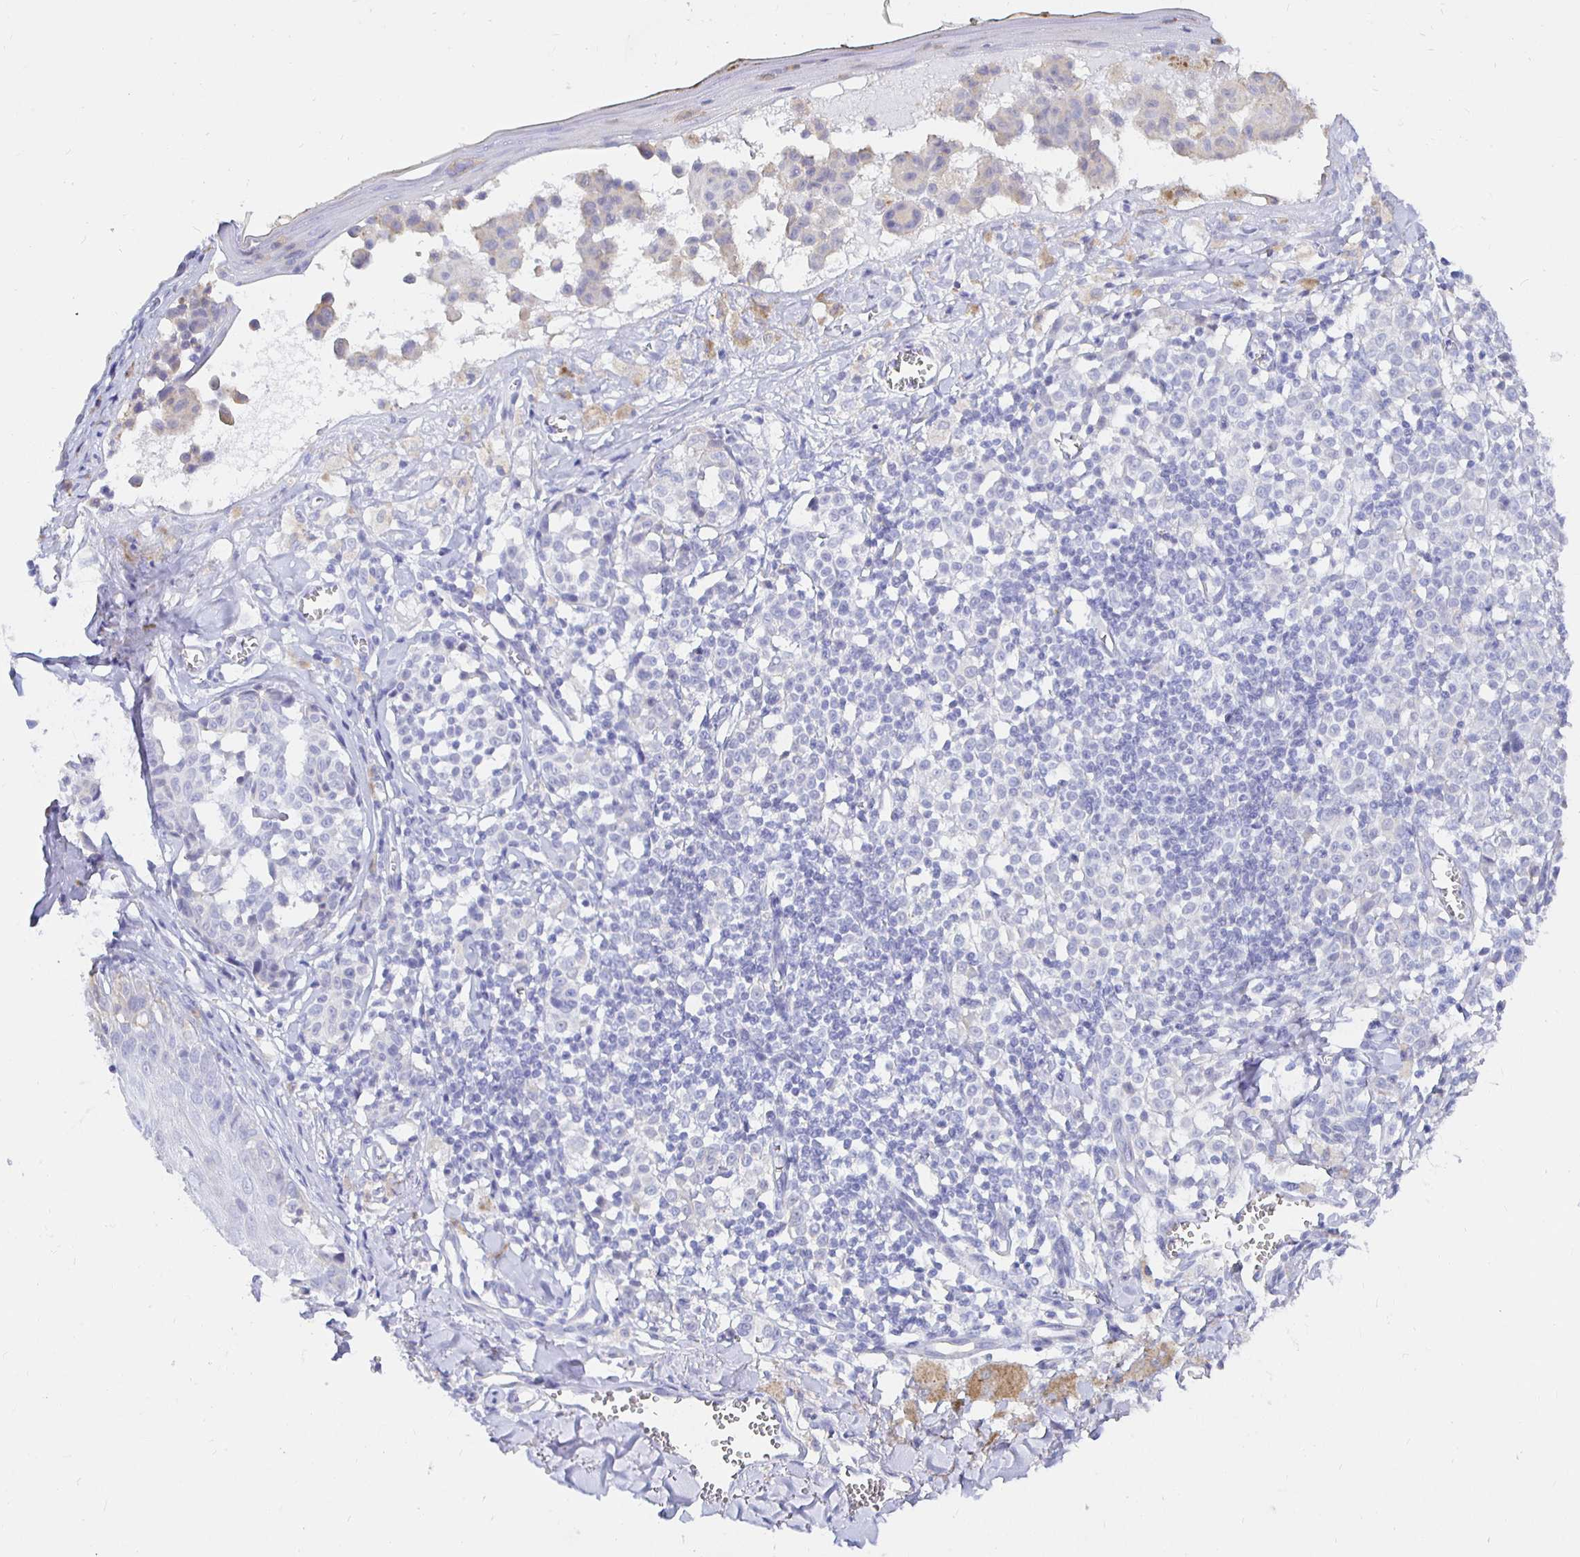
{"staining": {"intensity": "negative", "quantity": "none", "location": "none"}, "tissue": "melanoma", "cell_type": "Tumor cells", "image_type": "cancer", "snomed": [{"axis": "morphology", "description": "Malignant melanoma, NOS"}, {"axis": "topography", "description": "Skin"}], "caption": "Immunohistochemistry (IHC) photomicrograph of human malignant melanoma stained for a protein (brown), which exhibits no positivity in tumor cells.", "gene": "UMOD", "patient": {"sex": "female", "age": 43}}